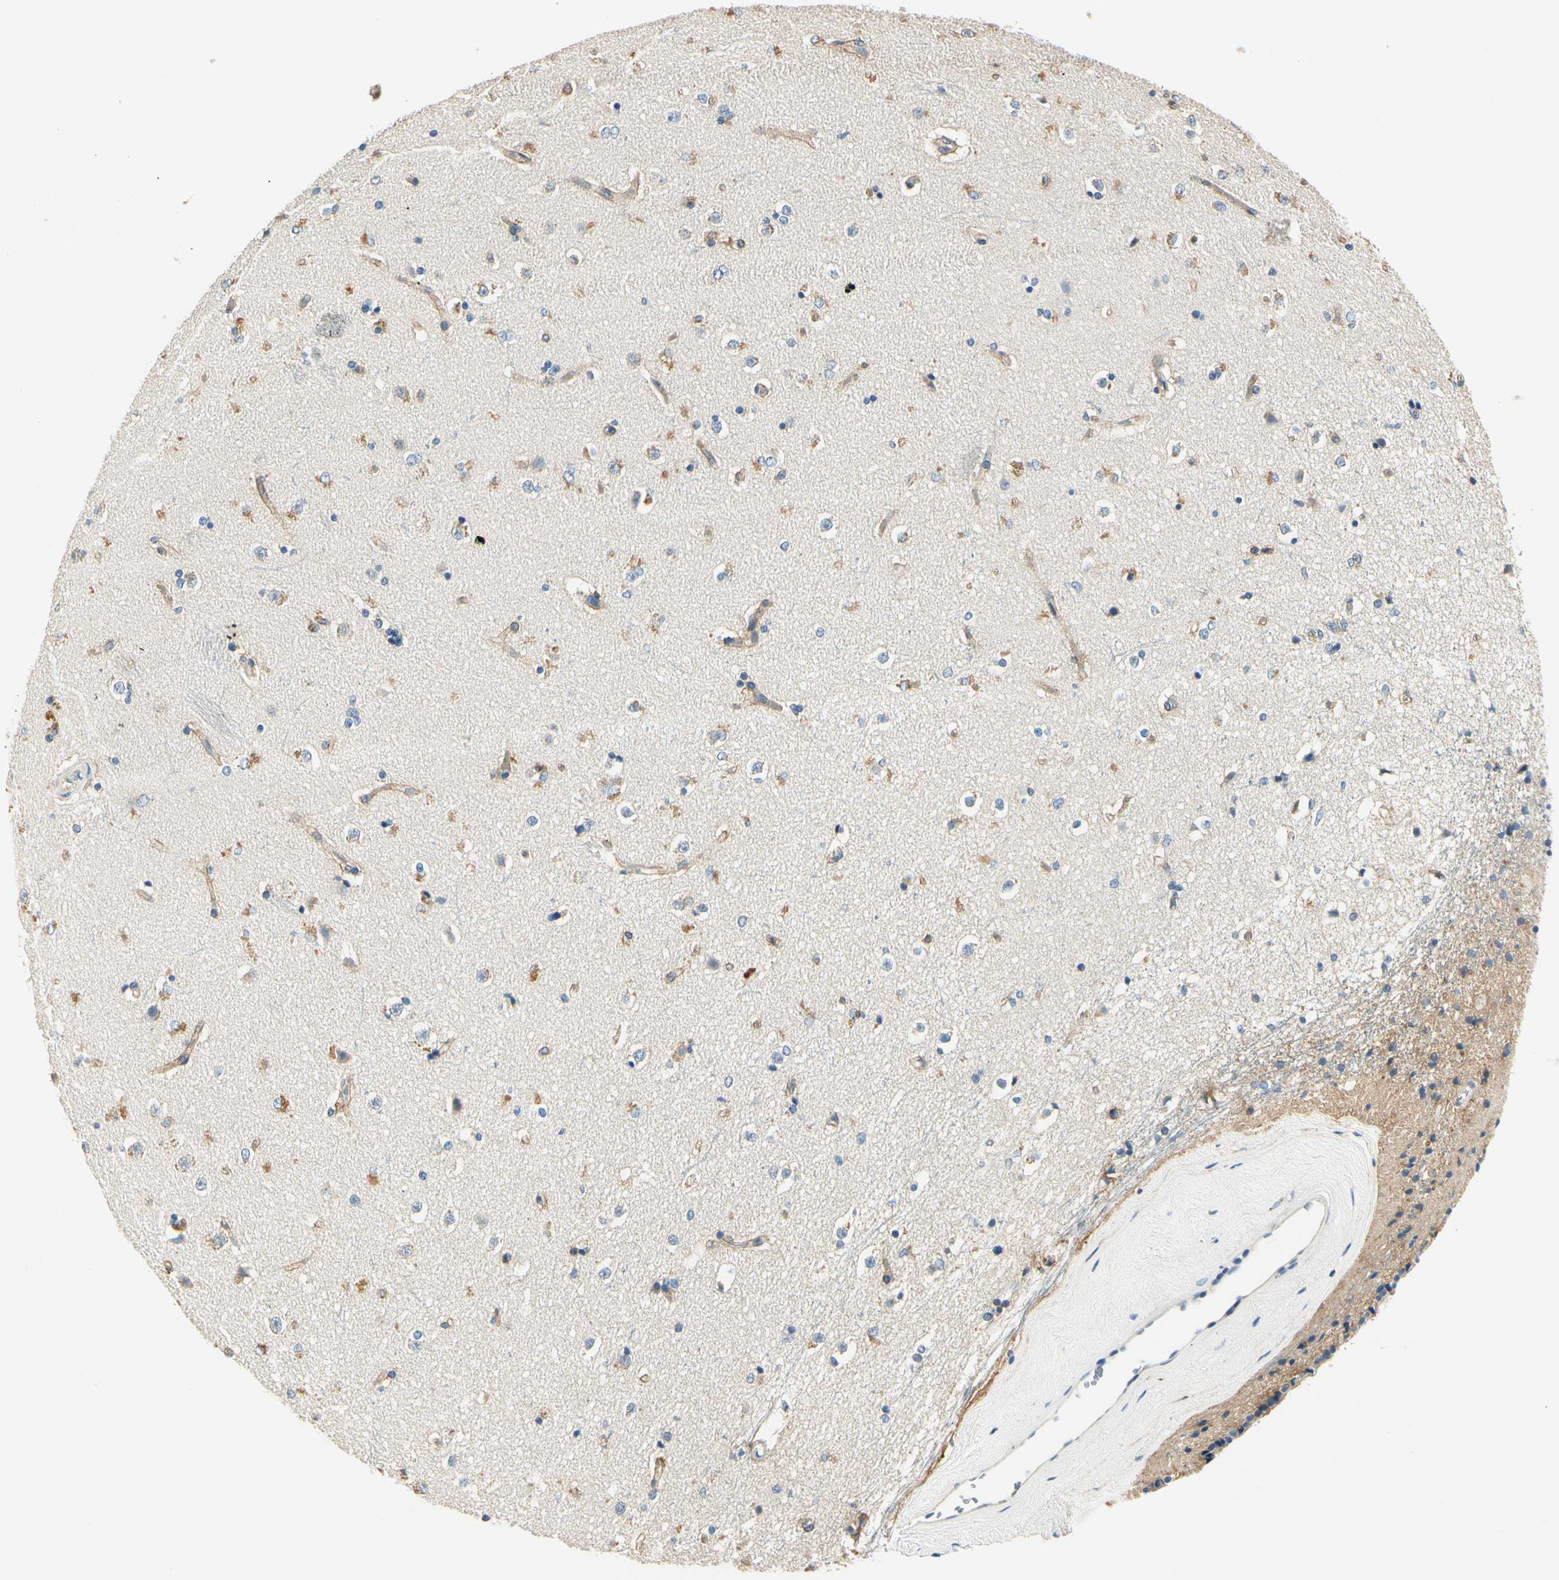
{"staining": {"intensity": "moderate", "quantity": "<25%", "location": "cytoplasmic/membranous"}, "tissue": "caudate", "cell_type": "Glial cells", "image_type": "normal", "snomed": [{"axis": "morphology", "description": "Normal tissue, NOS"}, {"axis": "topography", "description": "Lateral ventricle wall"}], "caption": "Moderate cytoplasmic/membranous expression is present in about <25% of glial cells in benign caudate. The staining was performed using DAB (3,3'-diaminobenzidine), with brown indicating positive protein expression. Nuclei are stained blue with hematoxylin.", "gene": "TGFBR3", "patient": {"sex": "female", "age": 19}}